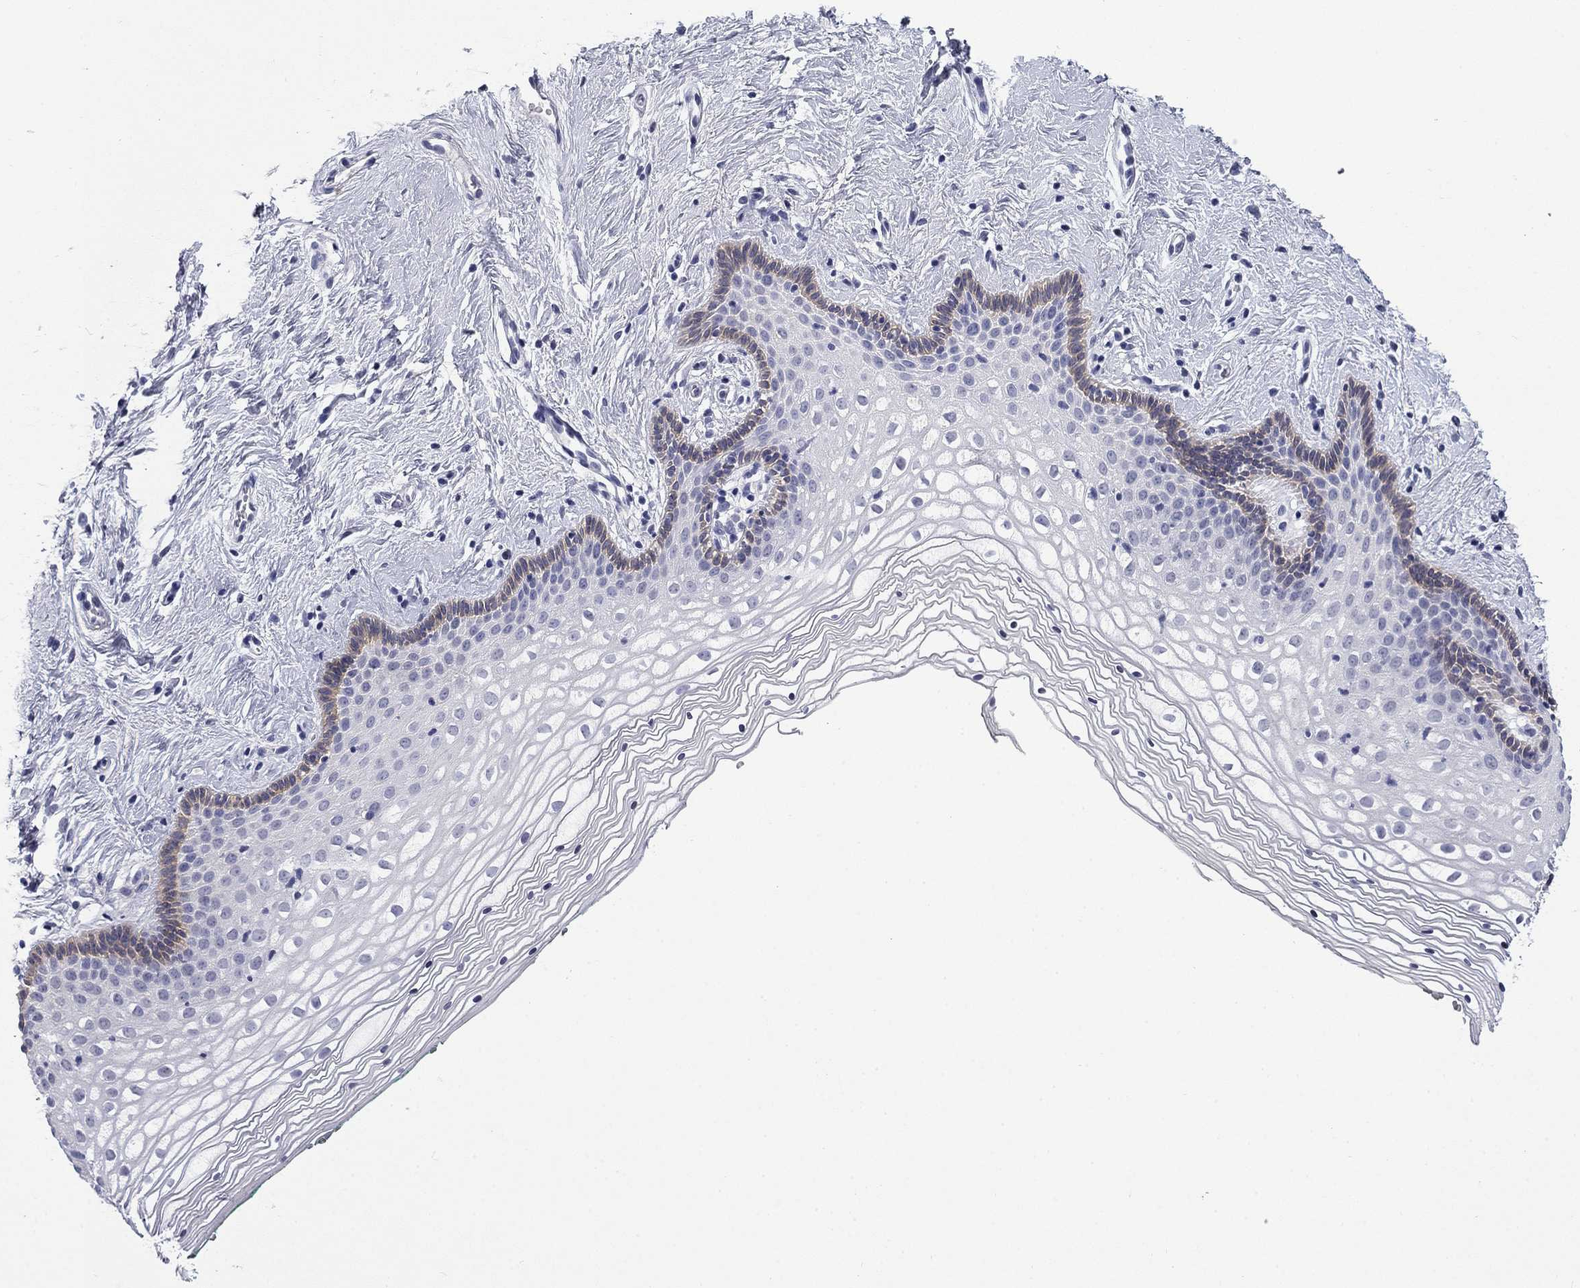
{"staining": {"intensity": "negative", "quantity": "none", "location": "none"}, "tissue": "vagina", "cell_type": "Squamous epithelial cells", "image_type": "normal", "snomed": [{"axis": "morphology", "description": "Normal tissue, NOS"}, {"axis": "topography", "description": "Vagina"}], "caption": "A high-resolution micrograph shows IHC staining of benign vagina, which reveals no significant expression in squamous epithelial cells. (DAB IHC, high magnification).", "gene": "BCL2L14", "patient": {"sex": "female", "age": 36}}